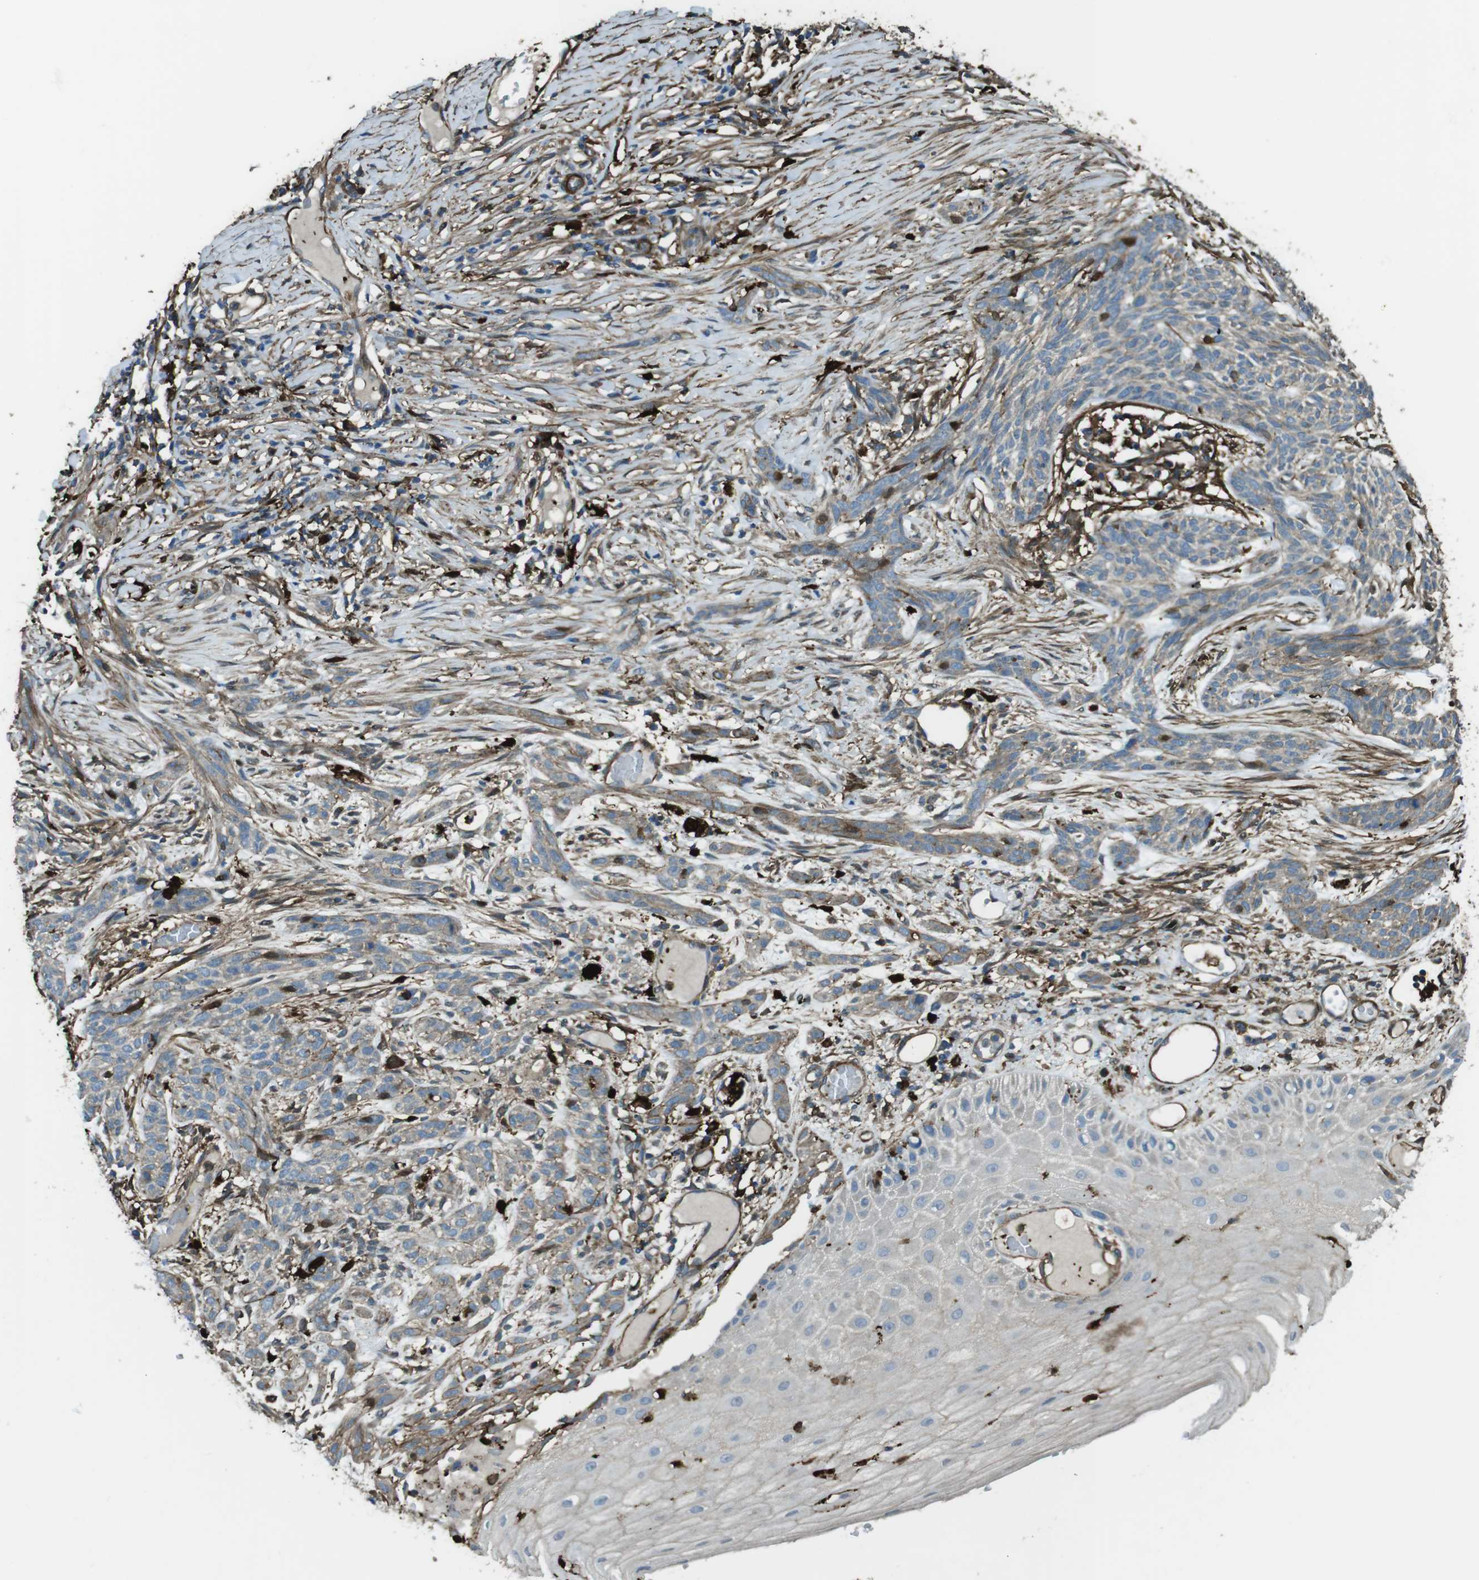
{"staining": {"intensity": "weak", "quantity": "25%-75%", "location": "cytoplasmic/membranous"}, "tissue": "skin cancer", "cell_type": "Tumor cells", "image_type": "cancer", "snomed": [{"axis": "morphology", "description": "Basal cell carcinoma"}, {"axis": "topography", "description": "Skin"}], "caption": "Human skin cancer (basal cell carcinoma) stained with a brown dye exhibits weak cytoplasmic/membranous positive staining in approximately 25%-75% of tumor cells.", "gene": "SFT2D1", "patient": {"sex": "female", "age": 59}}